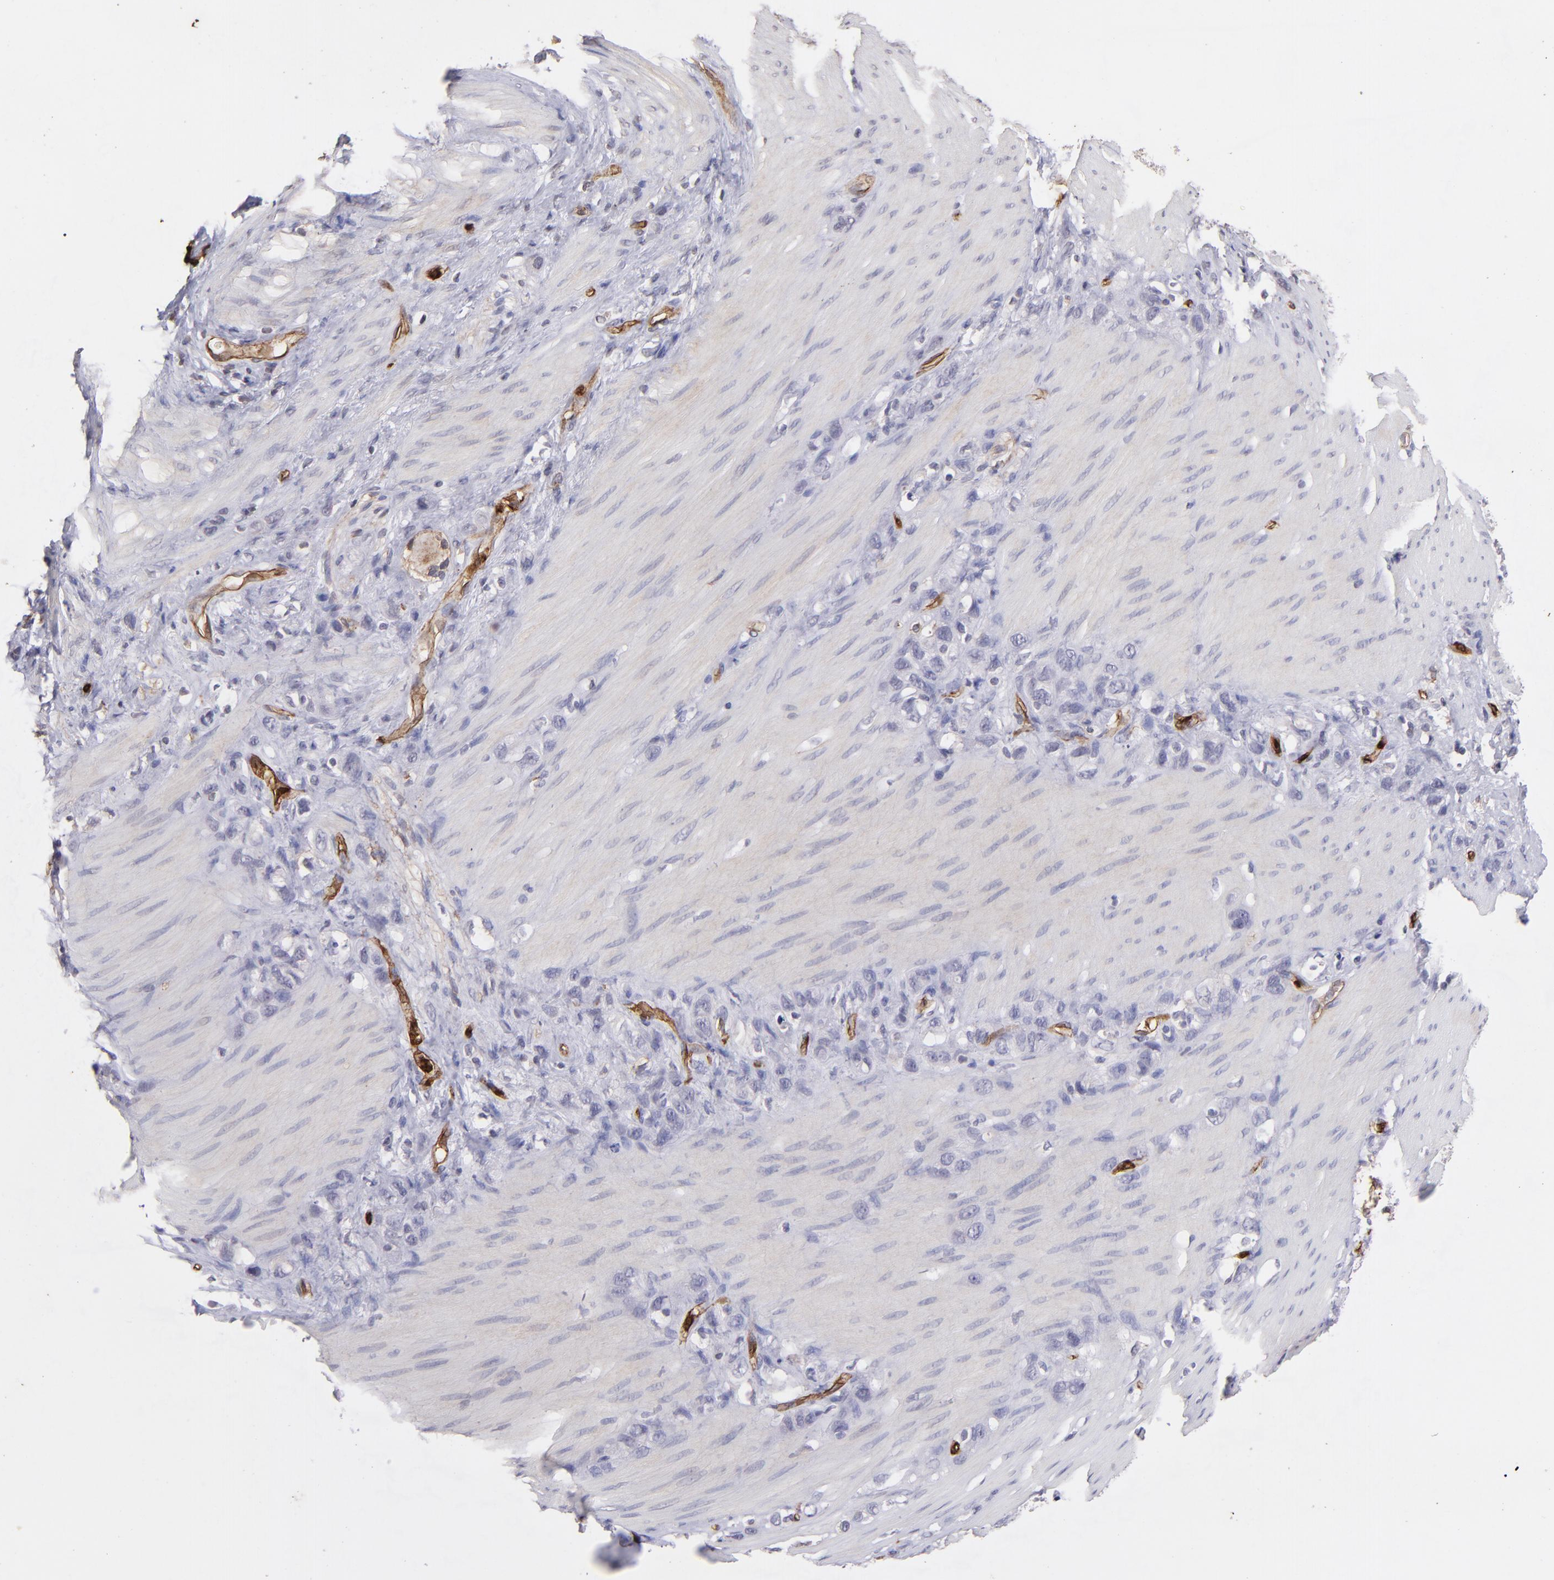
{"staining": {"intensity": "negative", "quantity": "none", "location": "none"}, "tissue": "stomach cancer", "cell_type": "Tumor cells", "image_type": "cancer", "snomed": [{"axis": "morphology", "description": "Normal tissue, NOS"}, {"axis": "morphology", "description": "Adenocarcinoma, NOS"}, {"axis": "morphology", "description": "Adenocarcinoma, High grade"}, {"axis": "topography", "description": "Stomach, upper"}, {"axis": "topography", "description": "Stomach"}], "caption": "An image of stomach cancer (adenocarcinoma) stained for a protein shows no brown staining in tumor cells.", "gene": "DYSF", "patient": {"sex": "female", "age": 65}}